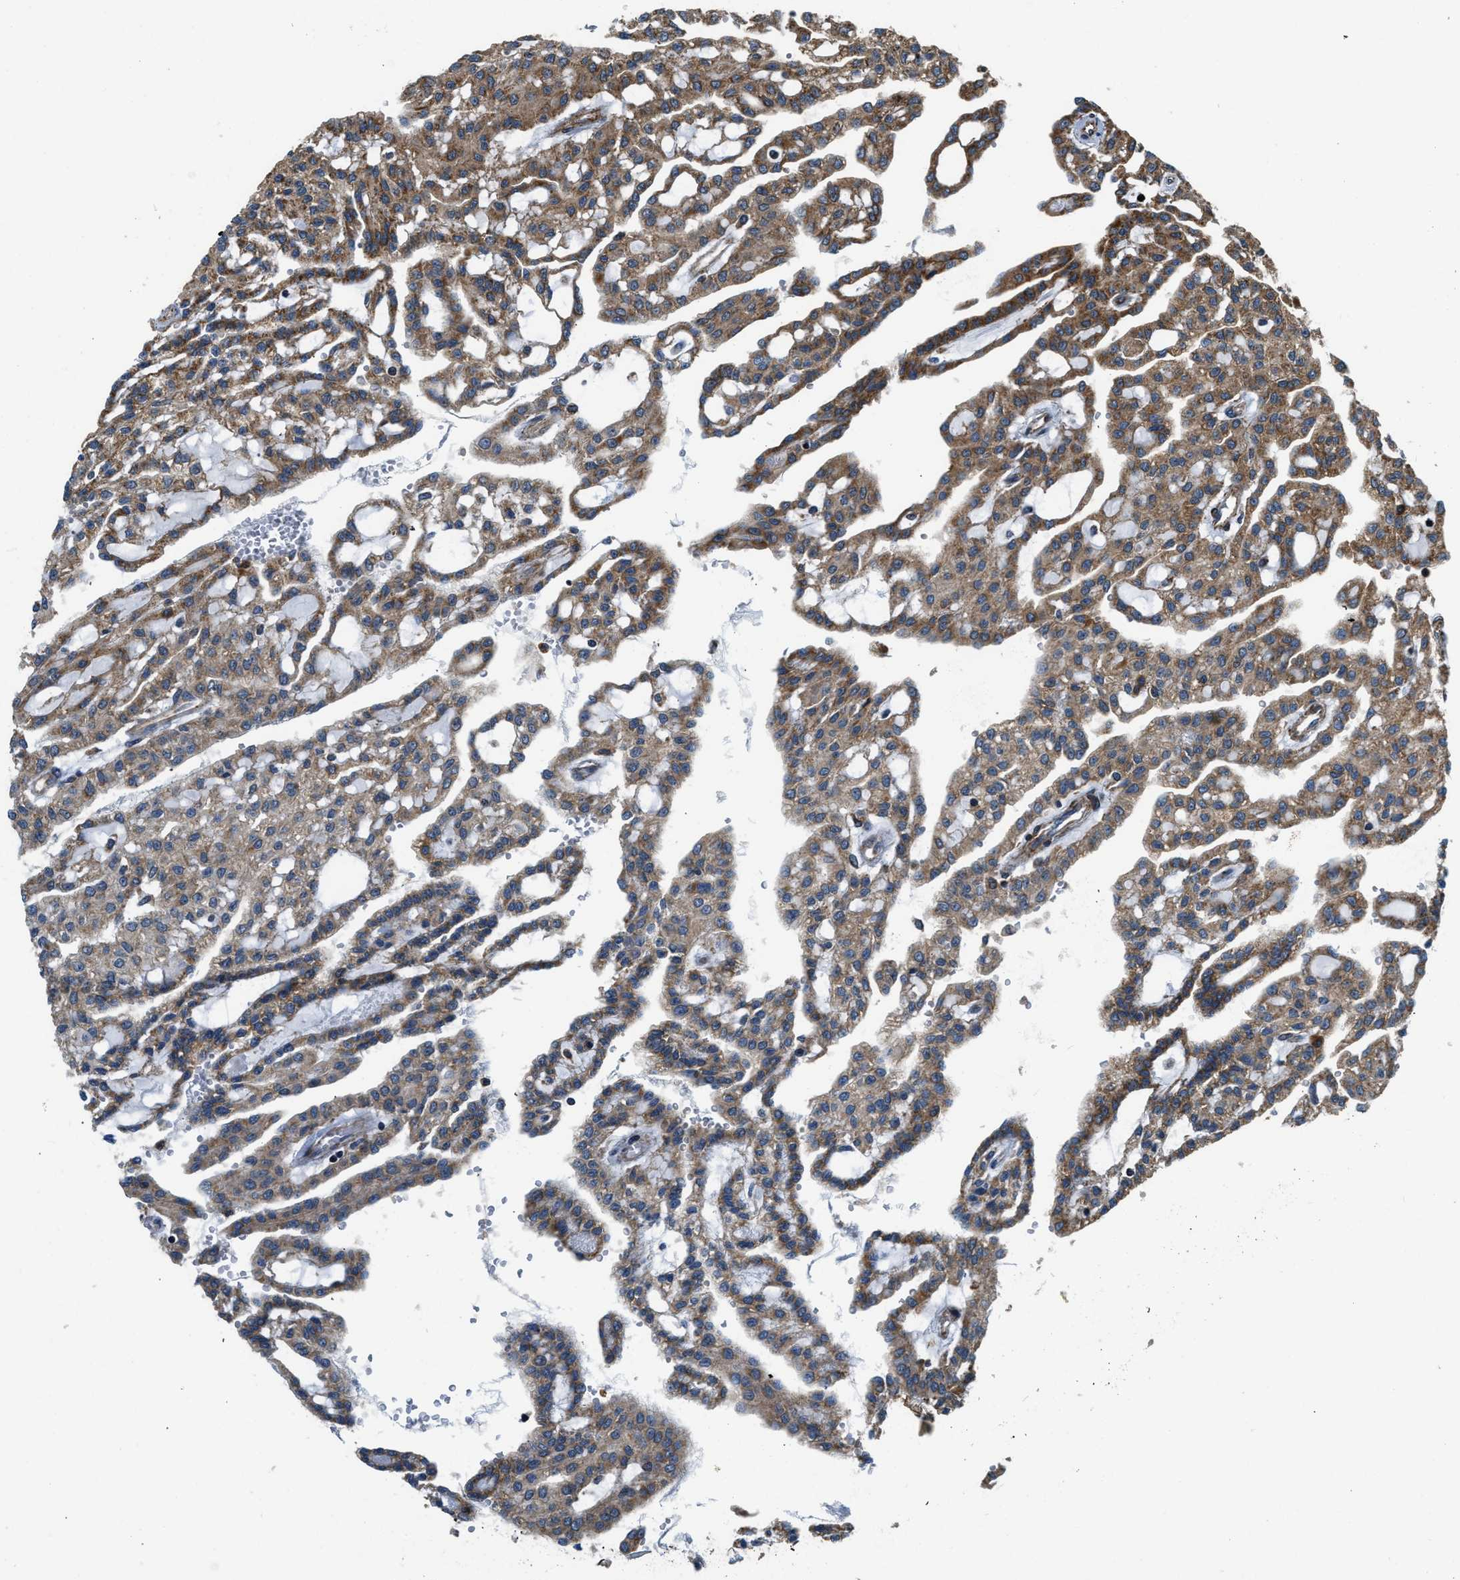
{"staining": {"intensity": "moderate", "quantity": ">75%", "location": "cytoplasmic/membranous"}, "tissue": "renal cancer", "cell_type": "Tumor cells", "image_type": "cancer", "snomed": [{"axis": "morphology", "description": "Adenocarcinoma, NOS"}, {"axis": "topography", "description": "Kidney"}], "caption": "Renal adenocarcinoma tissue demonstrates moderate cytoplasmic/membranous staining in about >75% of tumor cells, visualized by immunohistochemistry. The staining was performed using DAB (3,3'-diaminobenzidine), with brown indicating positive protein expression. Nuclei are stained blue with hematoxylin.", "gene": "GSDME", "patient": {"sex": "male", "age": 63}}